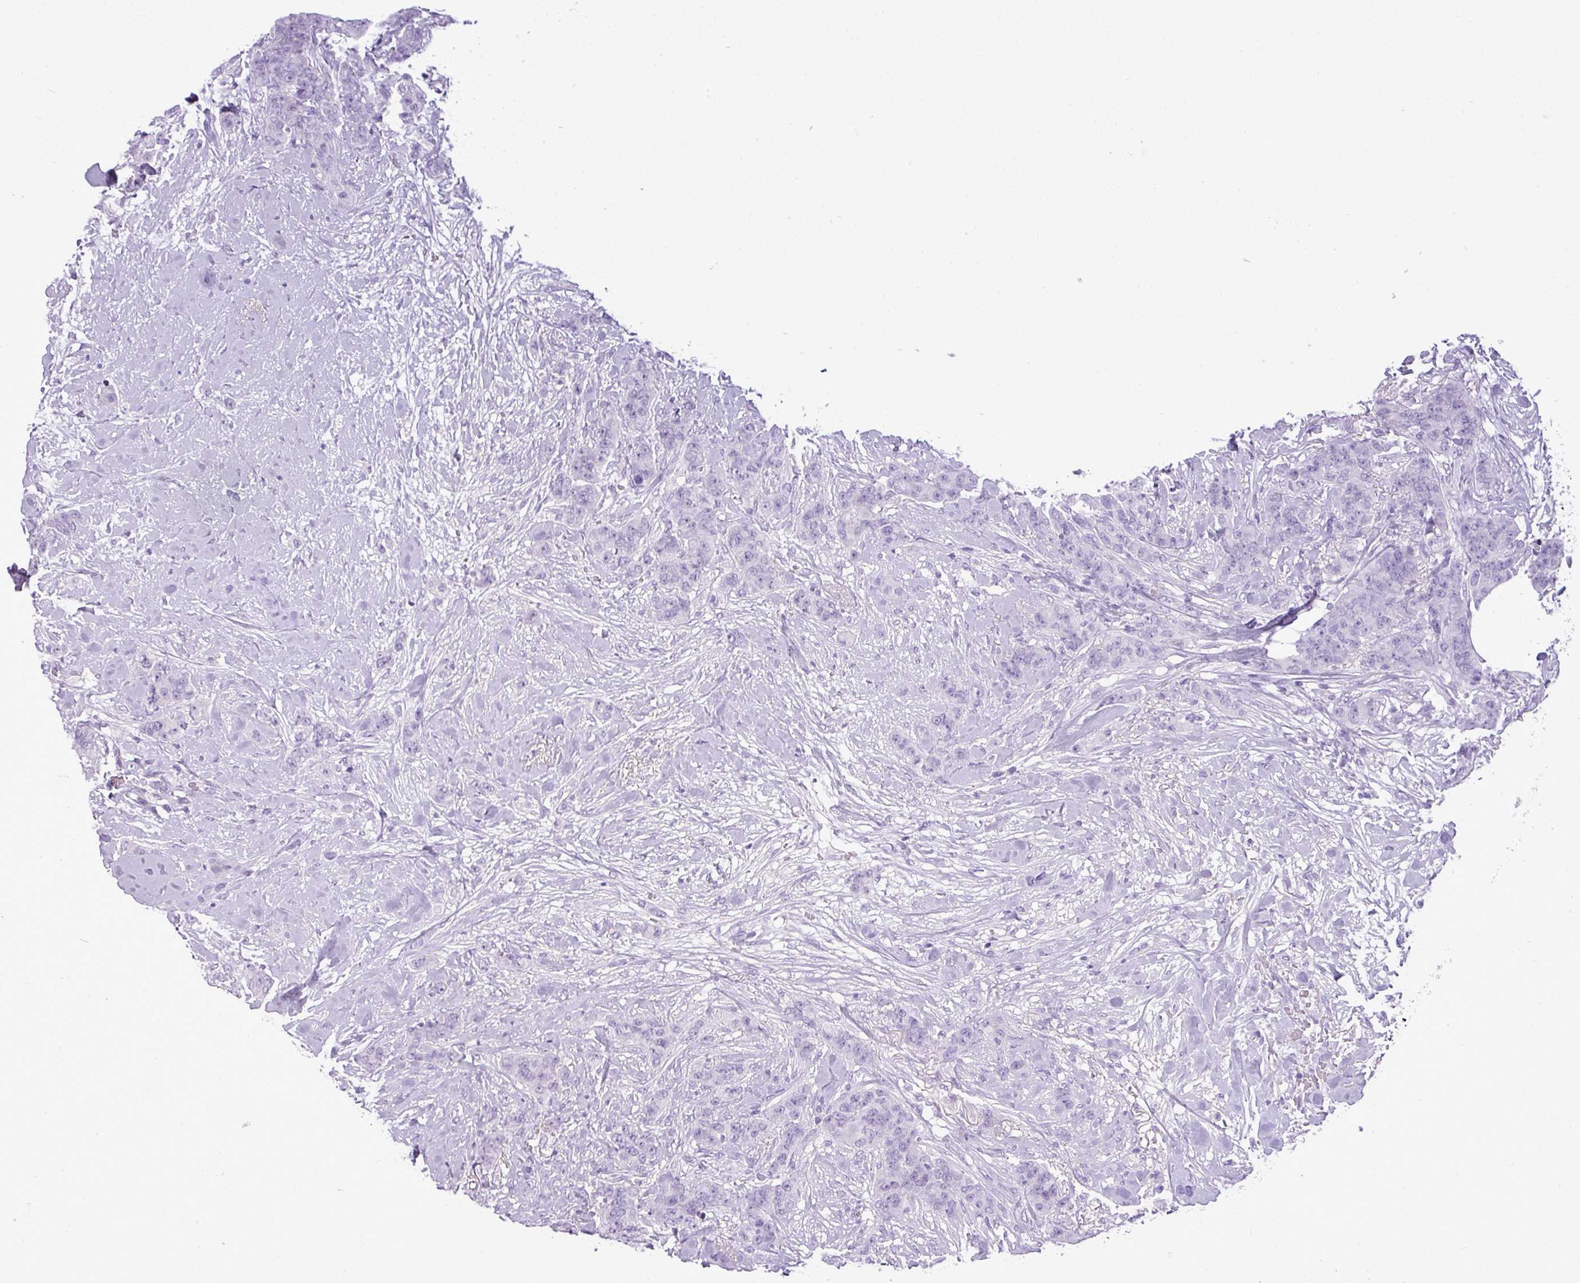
{"staining": {"intensity": "negative", "quantity": "none", "location": "none"}, "tissue": "breast cancer", "cell_type": "Tumor cells", "image_type": "cancer", "snomed": [{"axis": "morphology", "description": "Duct carcinoma"}, {"axis": "topography", "description": "Breast"}], "caption": "Tumor cells are negative for protein expression in human breast cancer (invasive ductal carcinoma).", "gene": "RBMXL2", "patient": {"sex": "female", "age": 40}}